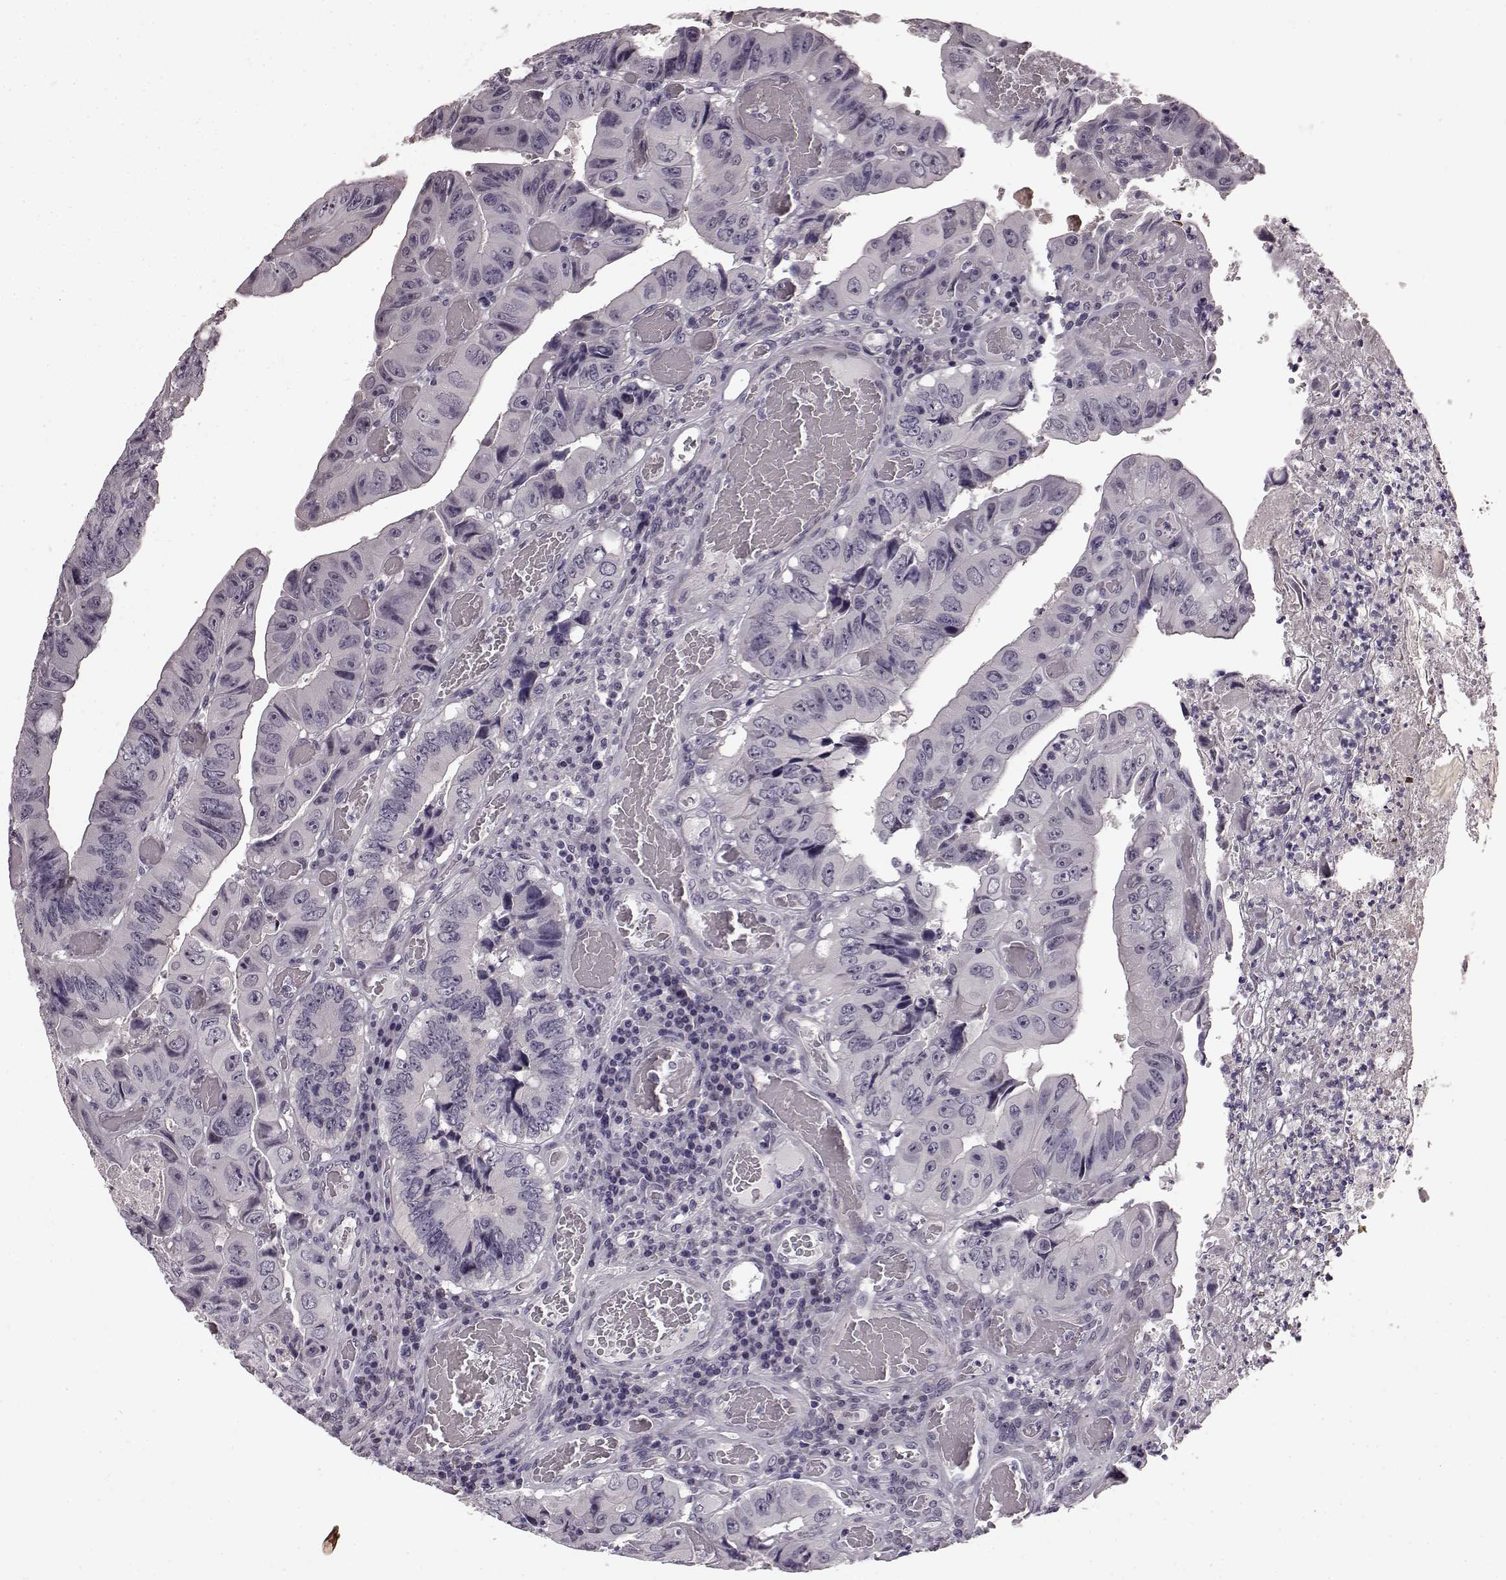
{"staining": {"intensity": "negative", "quantity": "none", "location": "none"}, "tissue": "colorectal cancer", "cell_type": "Tumor cells", "image_type": "cancer", "snomed": [{"axis": "morphology", "description": "Adenocarcinoma, NOS"}, {"axis": "topography", "description": "Colon"}], "caption": "Micrograph shows no significant protein staining in tumor cells of adenocarcinoma (colorectal). (DAB (3,3'-diaminobenzidine) IHC, high magnification).", "gene": "SLCO3A1", "patient": {"sex": "female", "age": 84}}